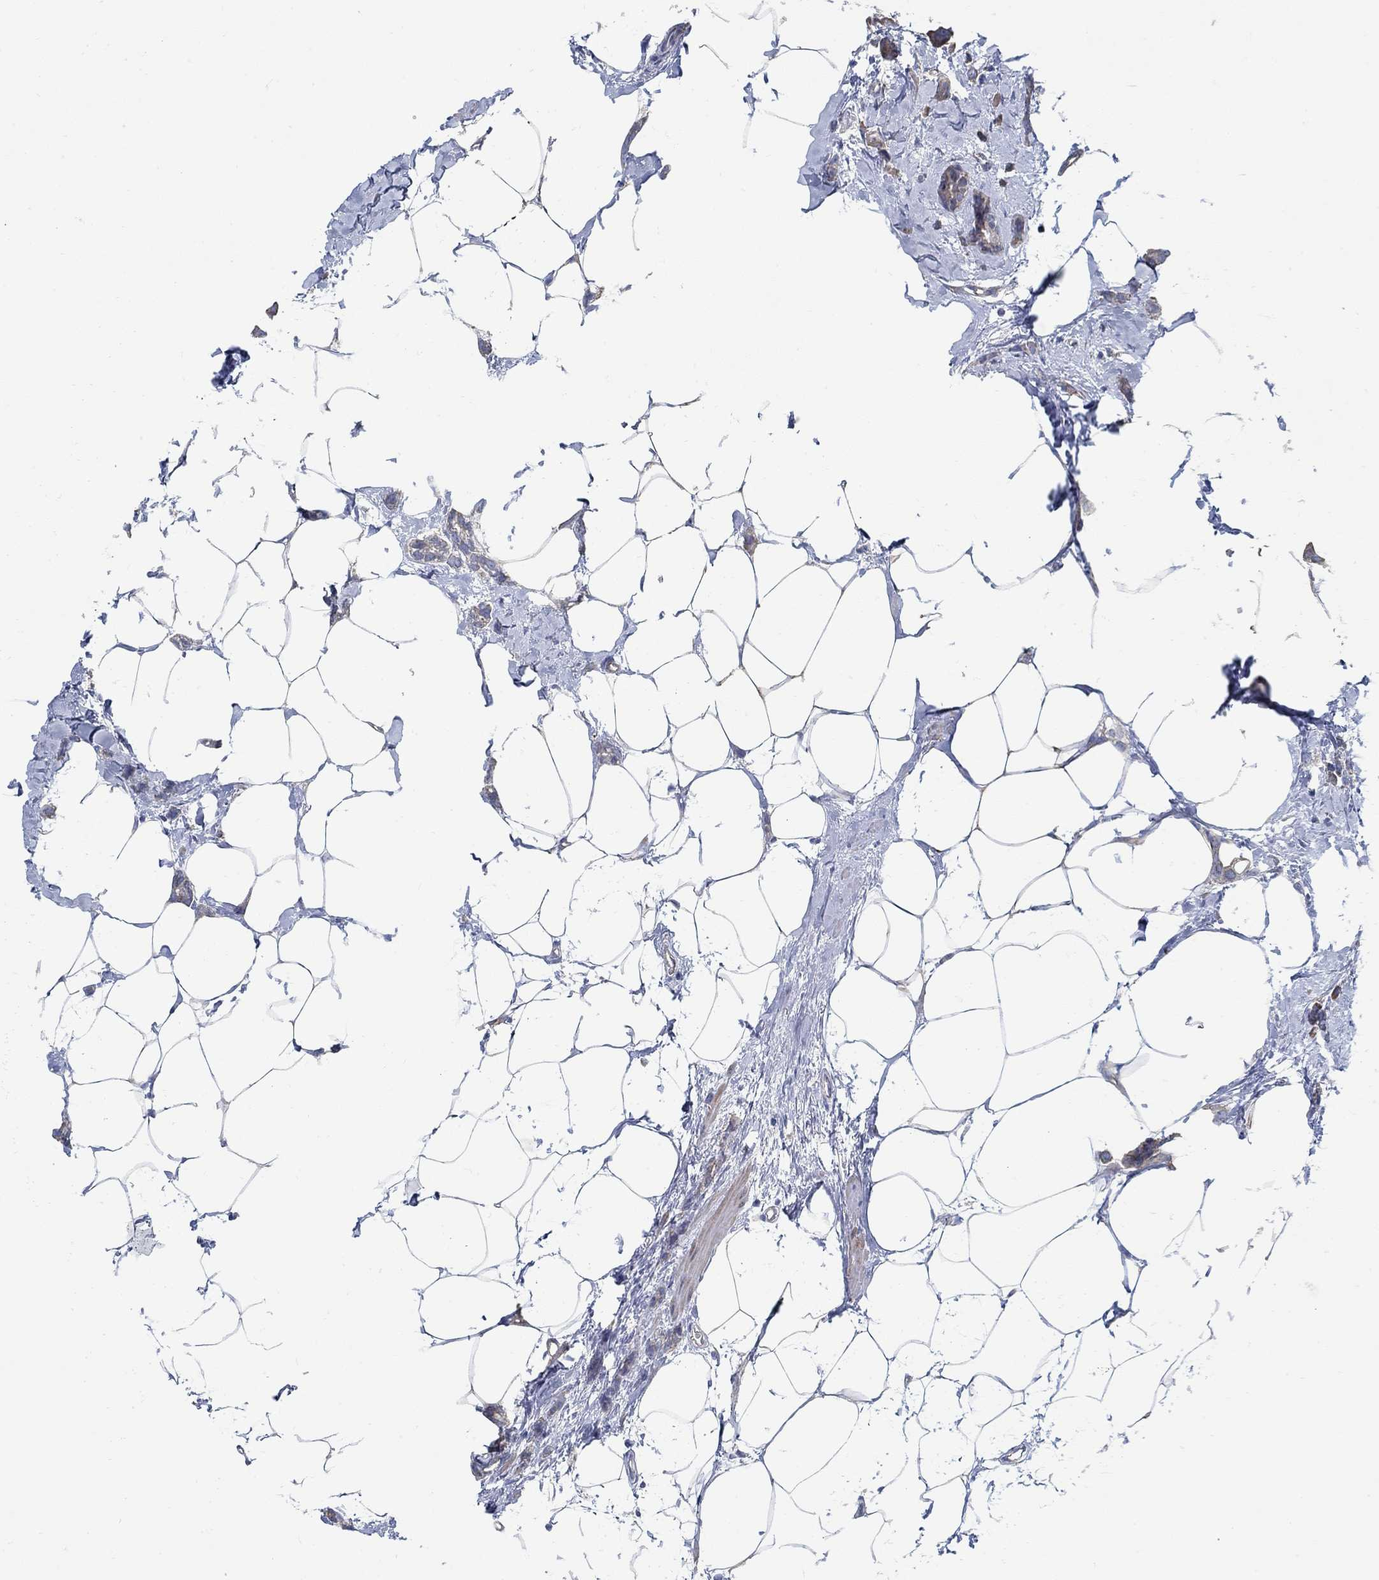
{"staining": {"intensity": "negative", "quantity": "none", "location": "none"}, "tissue": "breast cancer", "cell_type": "Tumor cells", "image_type": "cancer", "snomed": [{"axis": "morphology", "description": "Duct carcinoma"}, {"axis": "topography", "description": "Breast"}], "caption": "Protein analysis of invasive ductal carcinoma (breast) shows no significant positivity in tumor cells. (DAB (3,3'-diaminobenzidine) immunohistochemistry, high magnification).", "gene": "C15orf39", "patient": {"sex": "female", "age": 40}}